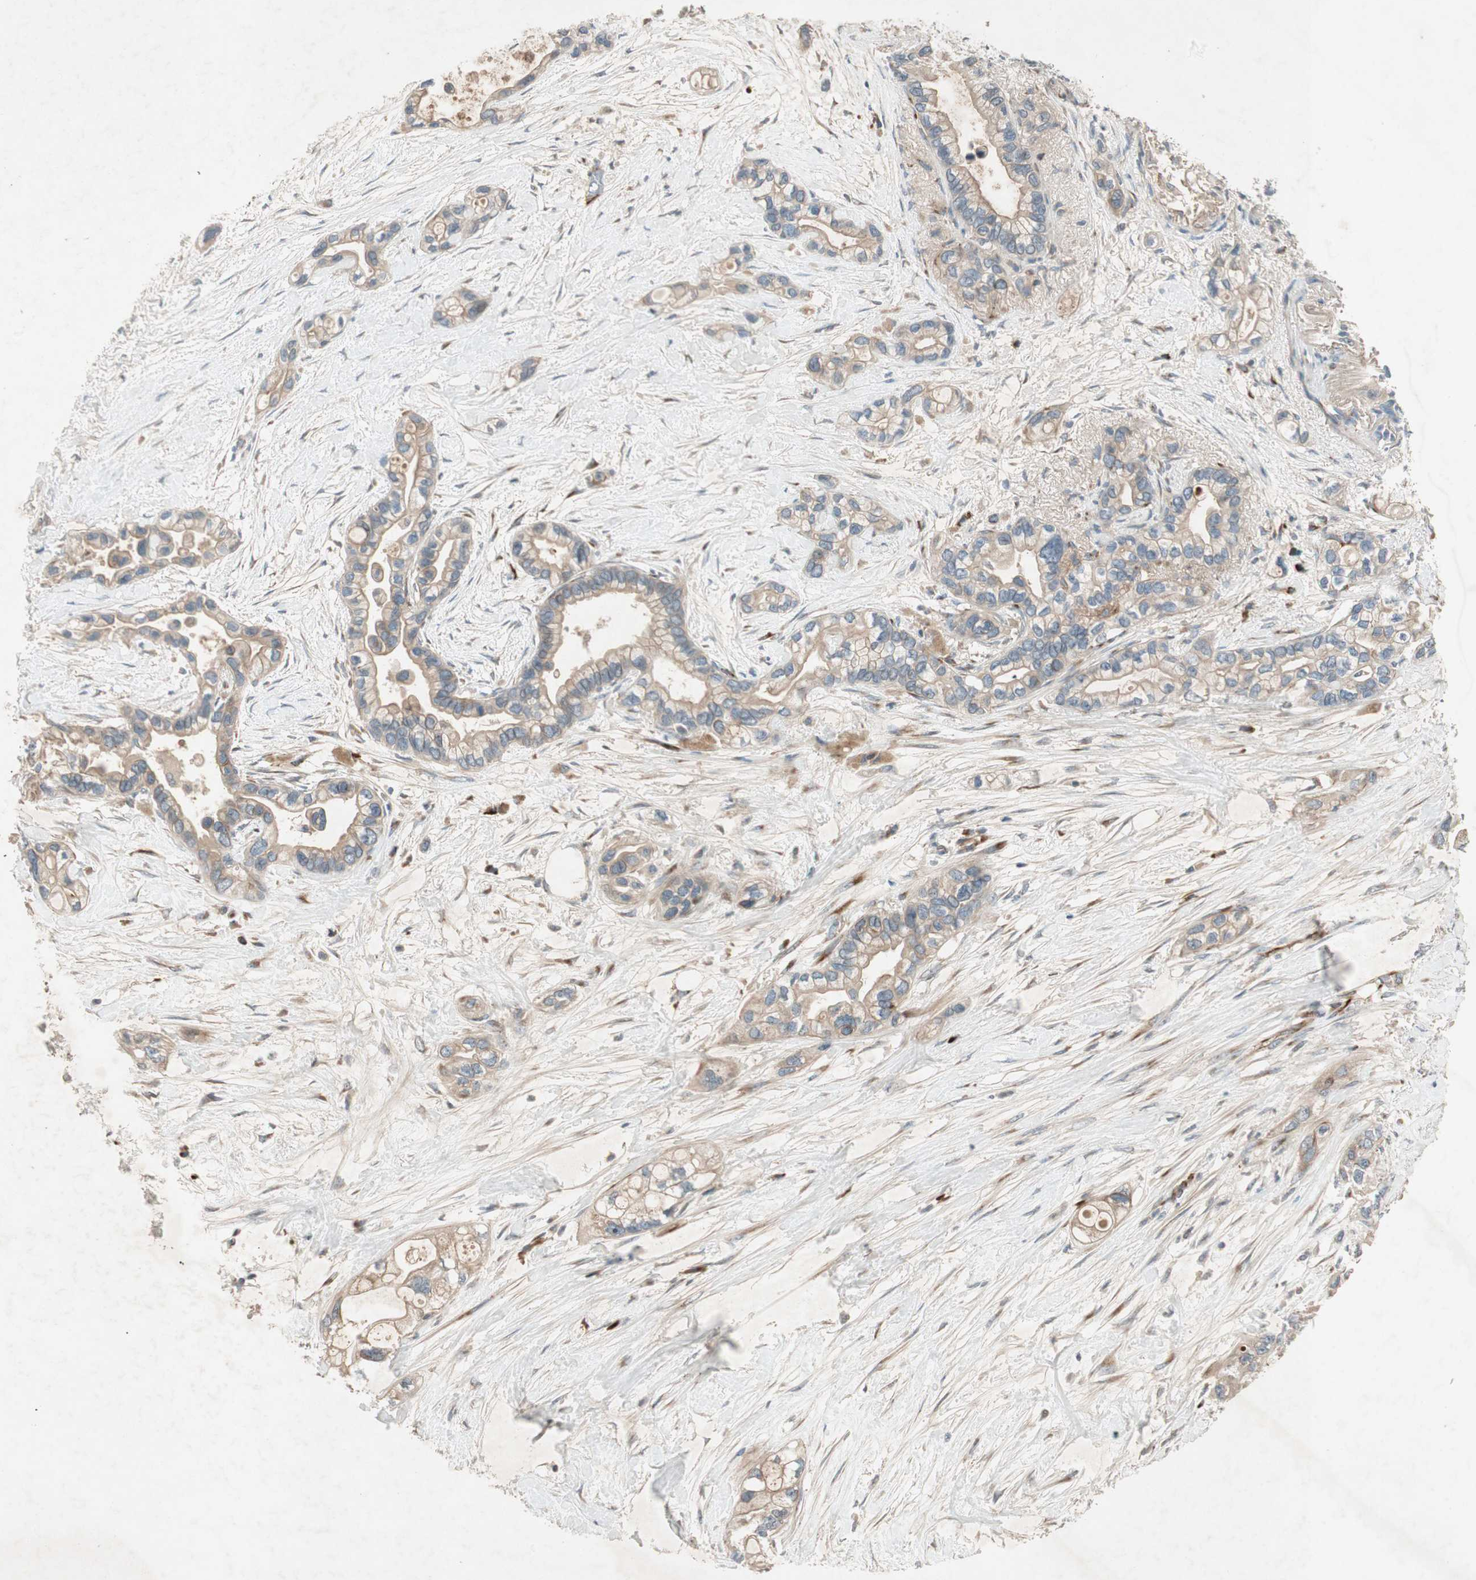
{"staining": {"intensity": "weak", "quantity": ">75%", "location": "cytoplasmic/membranous"}, "tissue": "pancreatic cancer", "cell_type": "Tumor cells", "image_type": "cancer", "snomed": [{"axis": "morphology", "description": "Adenocarcinoma, NOS"}, {"axis": "topography", "description": "Pancreas"}], "caption": "IHC micrograph of neoplastic tissue: pancreatic cancer stained using immunohistochemistry (IHC) exhibits low levels of weak protein expression localized specifically in the cytoplasmic/membranous of tumor cells, appearing as a cytoplasmic/membranous brown color.", "gene": "APOO", "patient": {"sex": "female", "age": 77}}